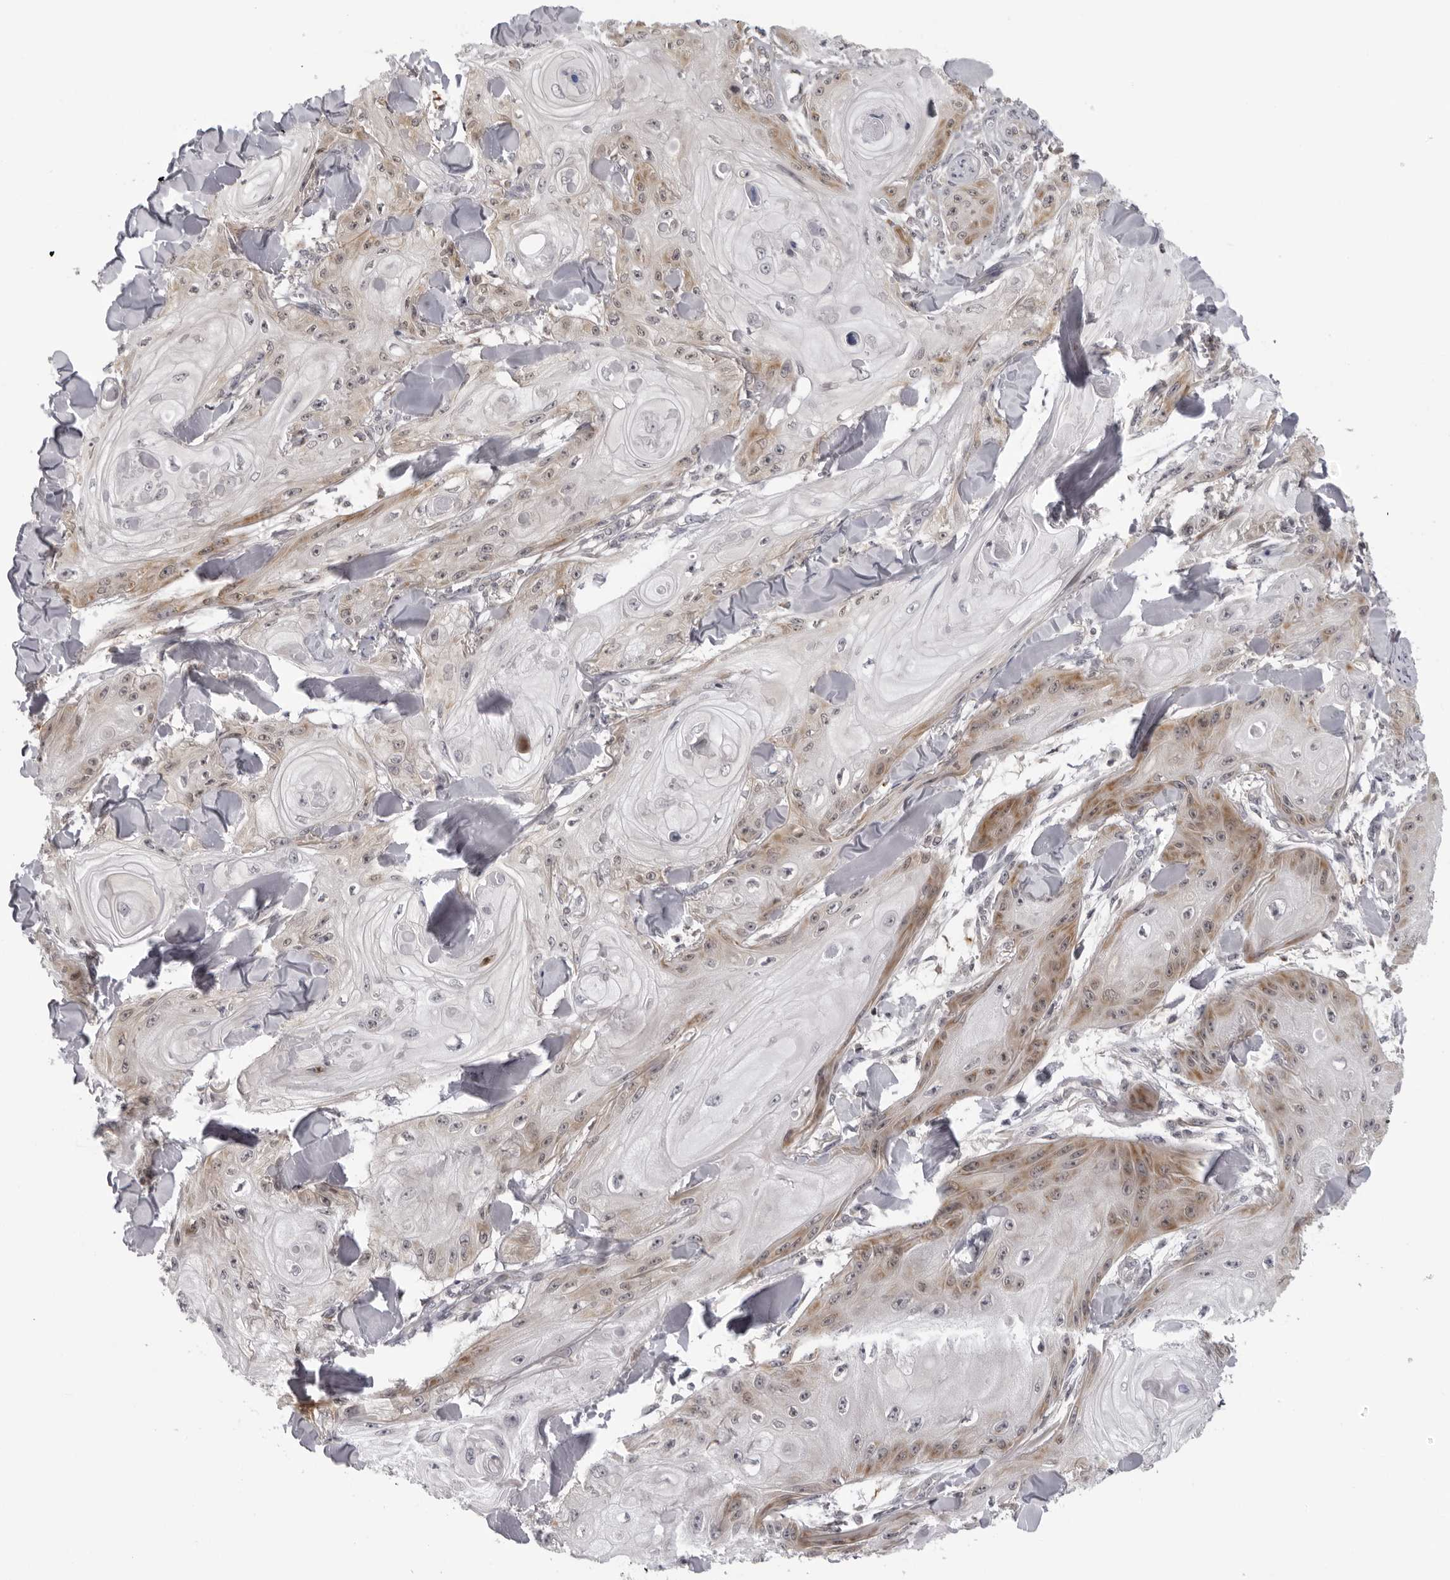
{"staining": {"intensity": "moderate", "quantity": "<25%", "location": "cytoplasmic/membranous"}, "tissue": "skin cancer", "cell_type": "Tumor cells", "image_type": "cancer", "snomed": [{"axis": "morphology", "description": "Squamous cell carcinoma, NOS"}, {"axis": "topography", "description": "Skin"}], "caption": "Skin cancer stained with IHC reveals moderate cytoplasmic/membranous staining in approximately <25% of tumor cells. Immunohistochemistry (ihc) stains the protein of interest in brown and the nuclei are stained blue.", "gene": "MRPS15", "patient": {"sex": "male", "age": 74}}